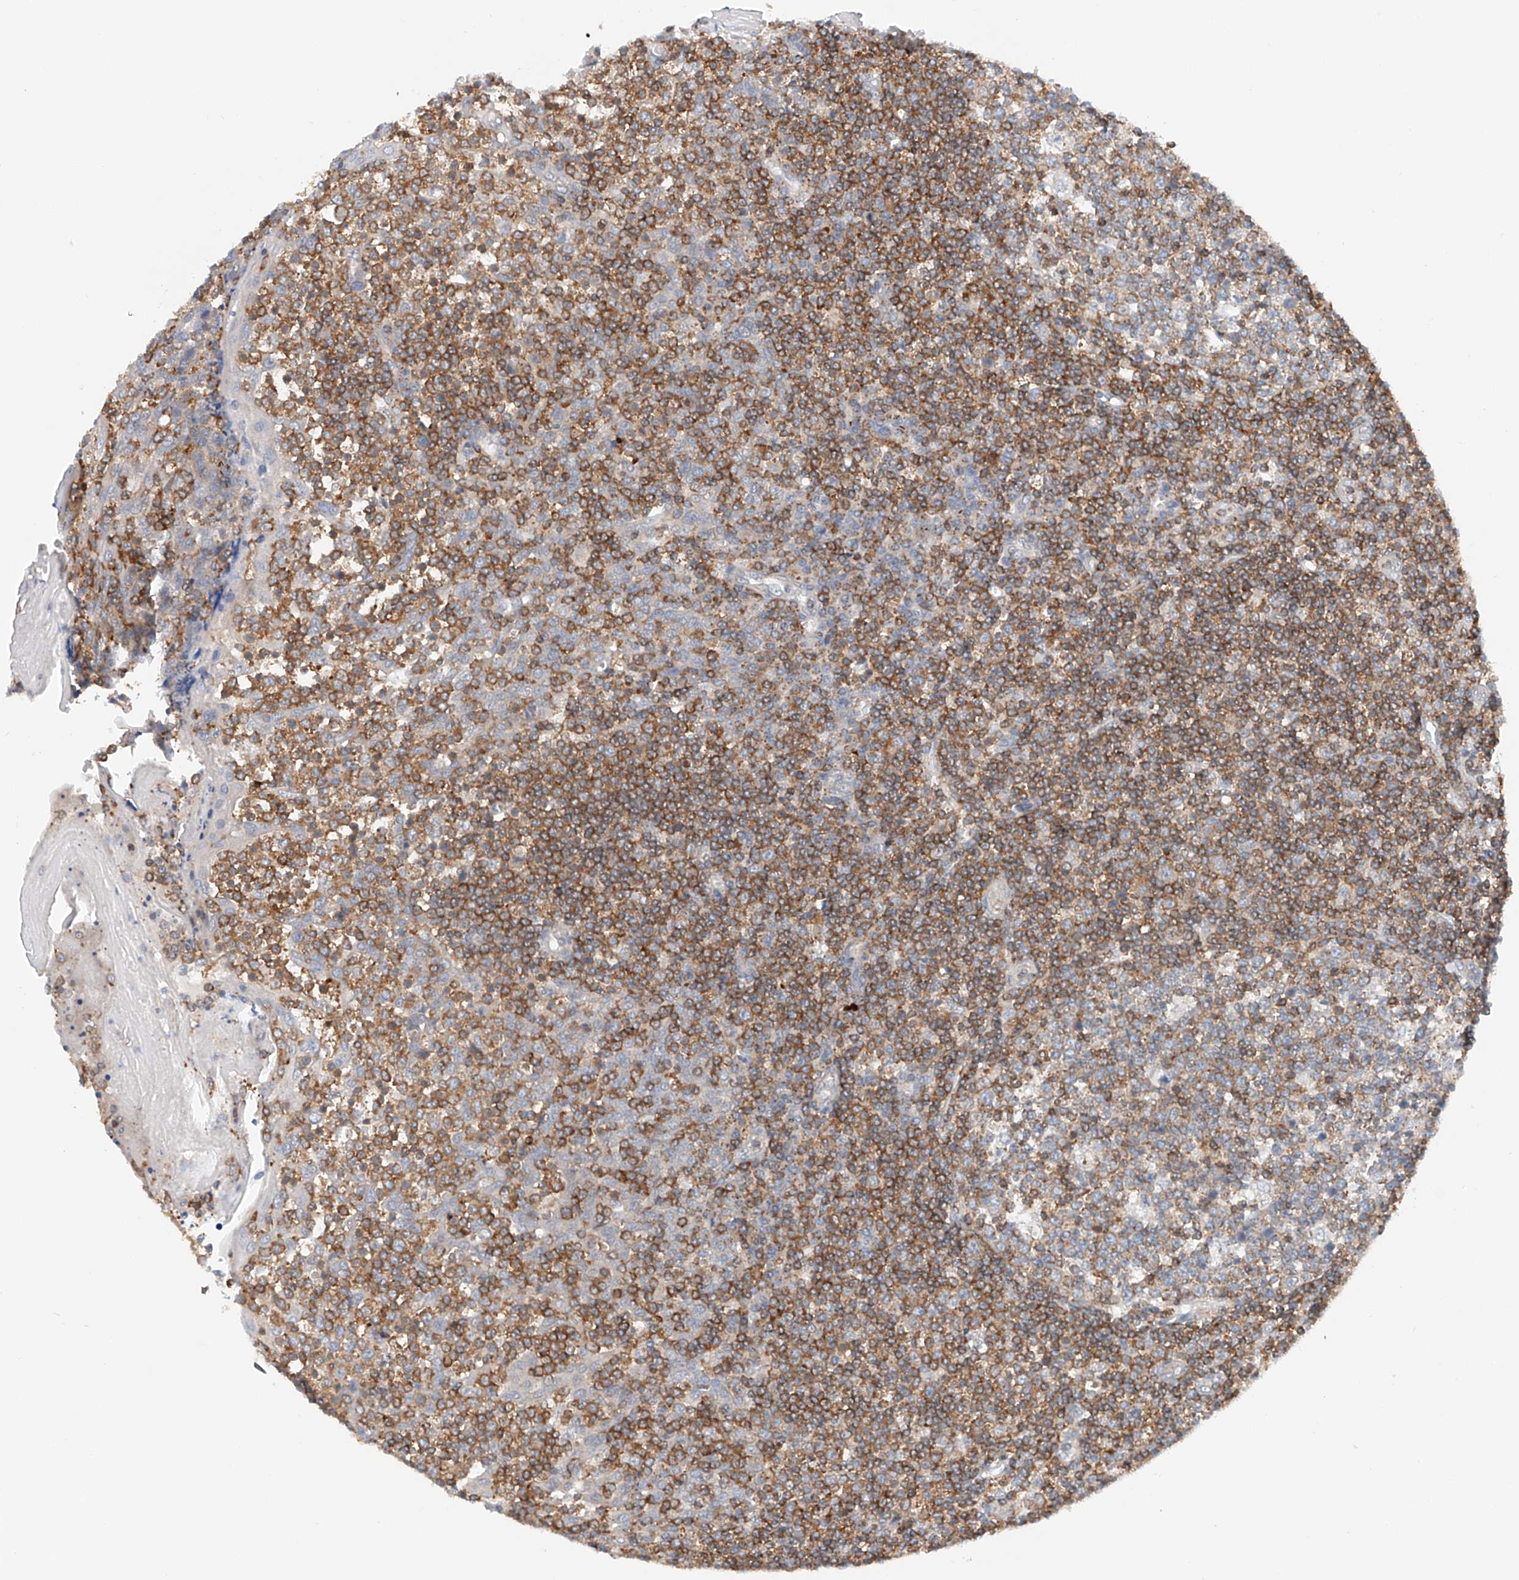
{"staining": {"intensity": "moderate", "quantity": ">75%", "location": "cytoplasmic/membranous"}, "tissue": "tonsil", "cell_type": "Germinal center cells", "image_type": "normal", "snomed": [{"axis": "morphology", "description": "Normal tissue, NOS"}, {"axis": "topography", "description": "Tonsil"}], "caption": "Moderate cytoplasmic/membranous staining for a protein is appreciated in about >75% of germinal center cells of benign tonsil using immunohistochemistry.", "gene": "MFN2", "patient": {"sex": "female", "age": 19}}